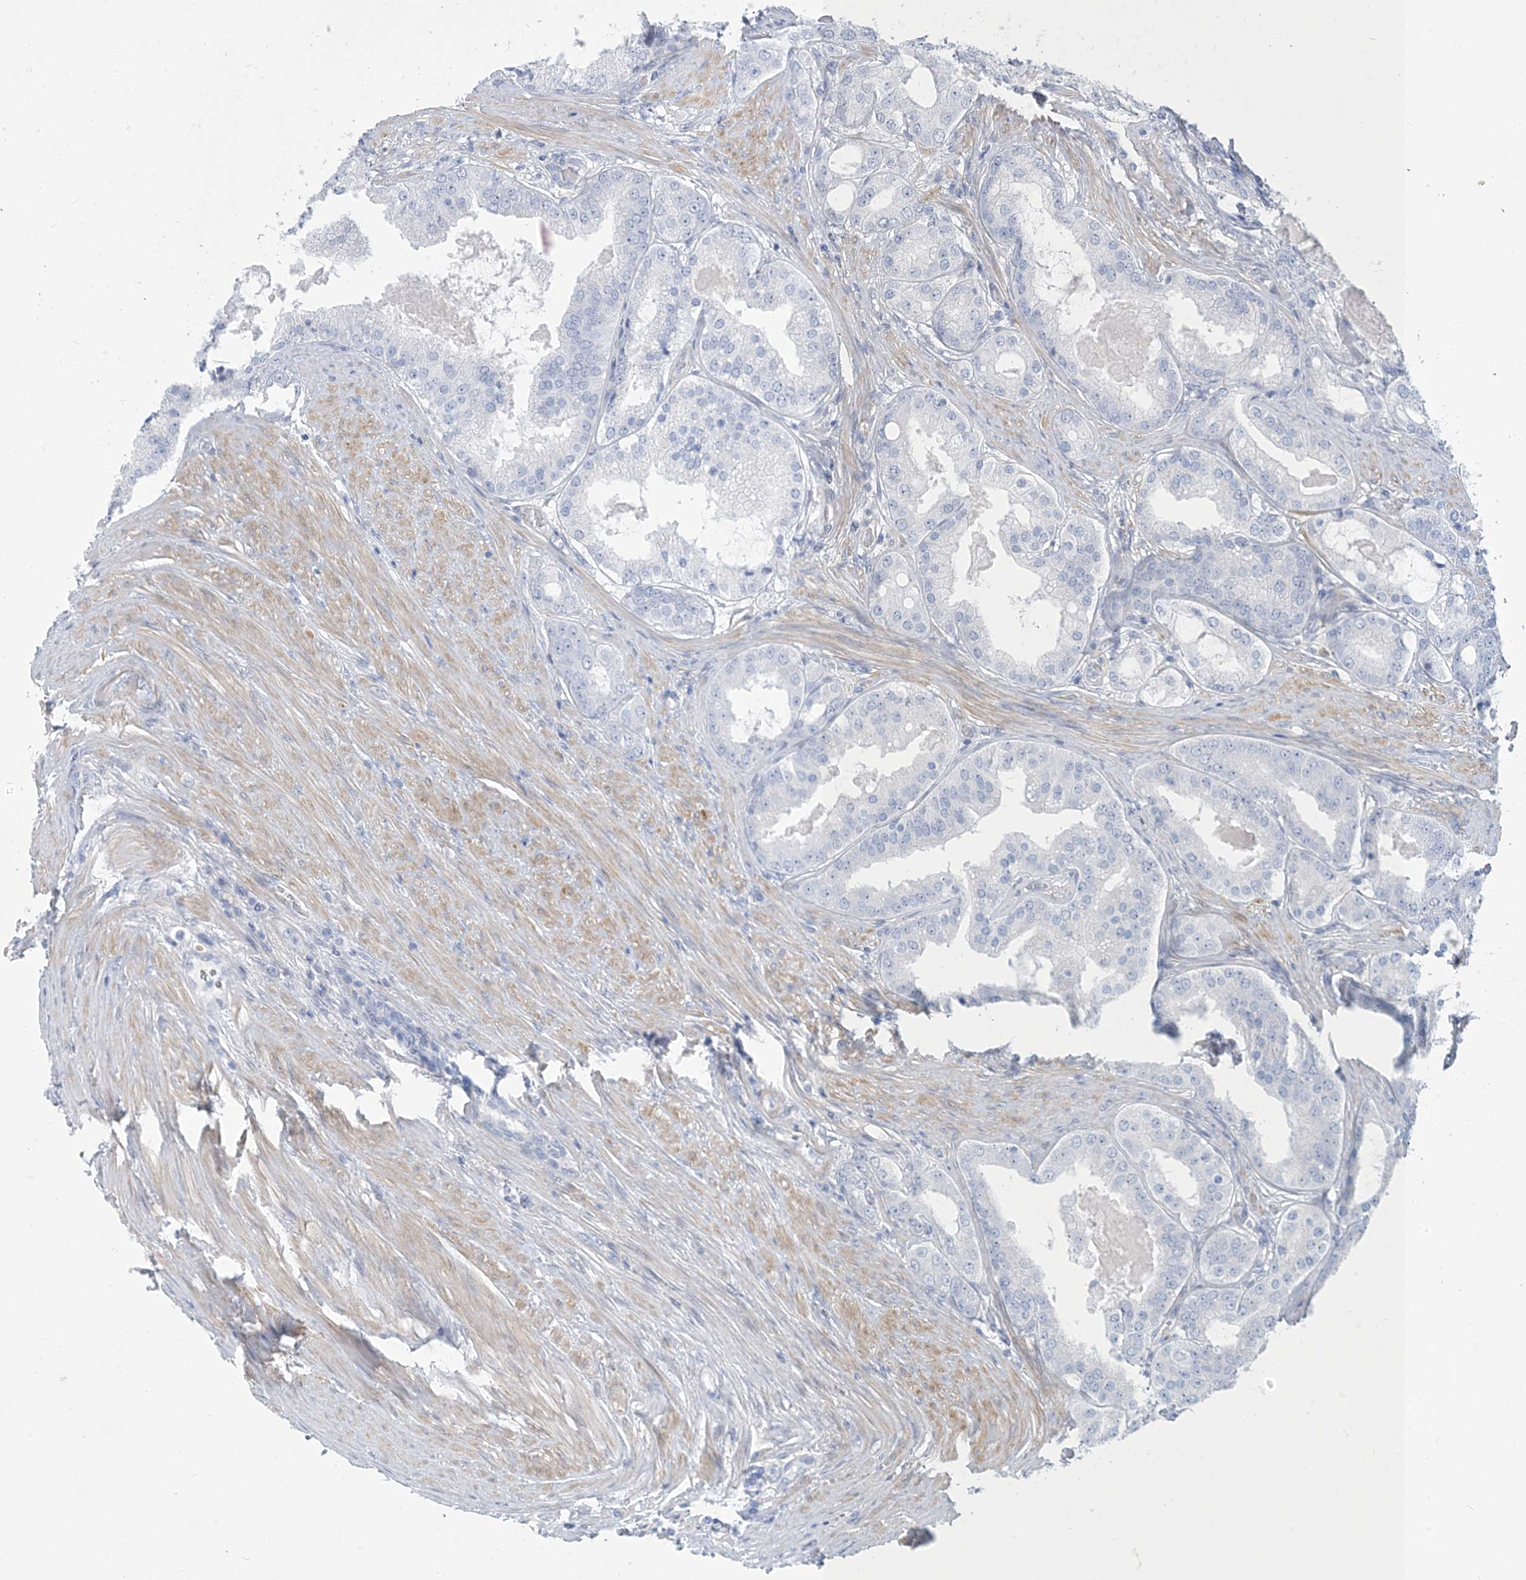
{"staining": {"intensity": "negative", "quantity": "none", "location": "none"}, "tissue": "prostate cancer", "cell_type": "Tumor cells", "image_type": "cancer", "snomed": [{"axis": "morphology", "description": "Adenocarcinoma, High grade"}, {"axis": "topography", "description": "Prostate"}], "caption": "A high-resolution histopathology image shows IHC staining of prostate cancer (high-grade adenocarcinoma), which reveals no significant positivity in tumor cells. (DAB (3,3'-diaminobenzidine) IHC with hematoxylin counter stain).", "gene": "MOXD1", "patient": {"sex": "male", "age": 60}}